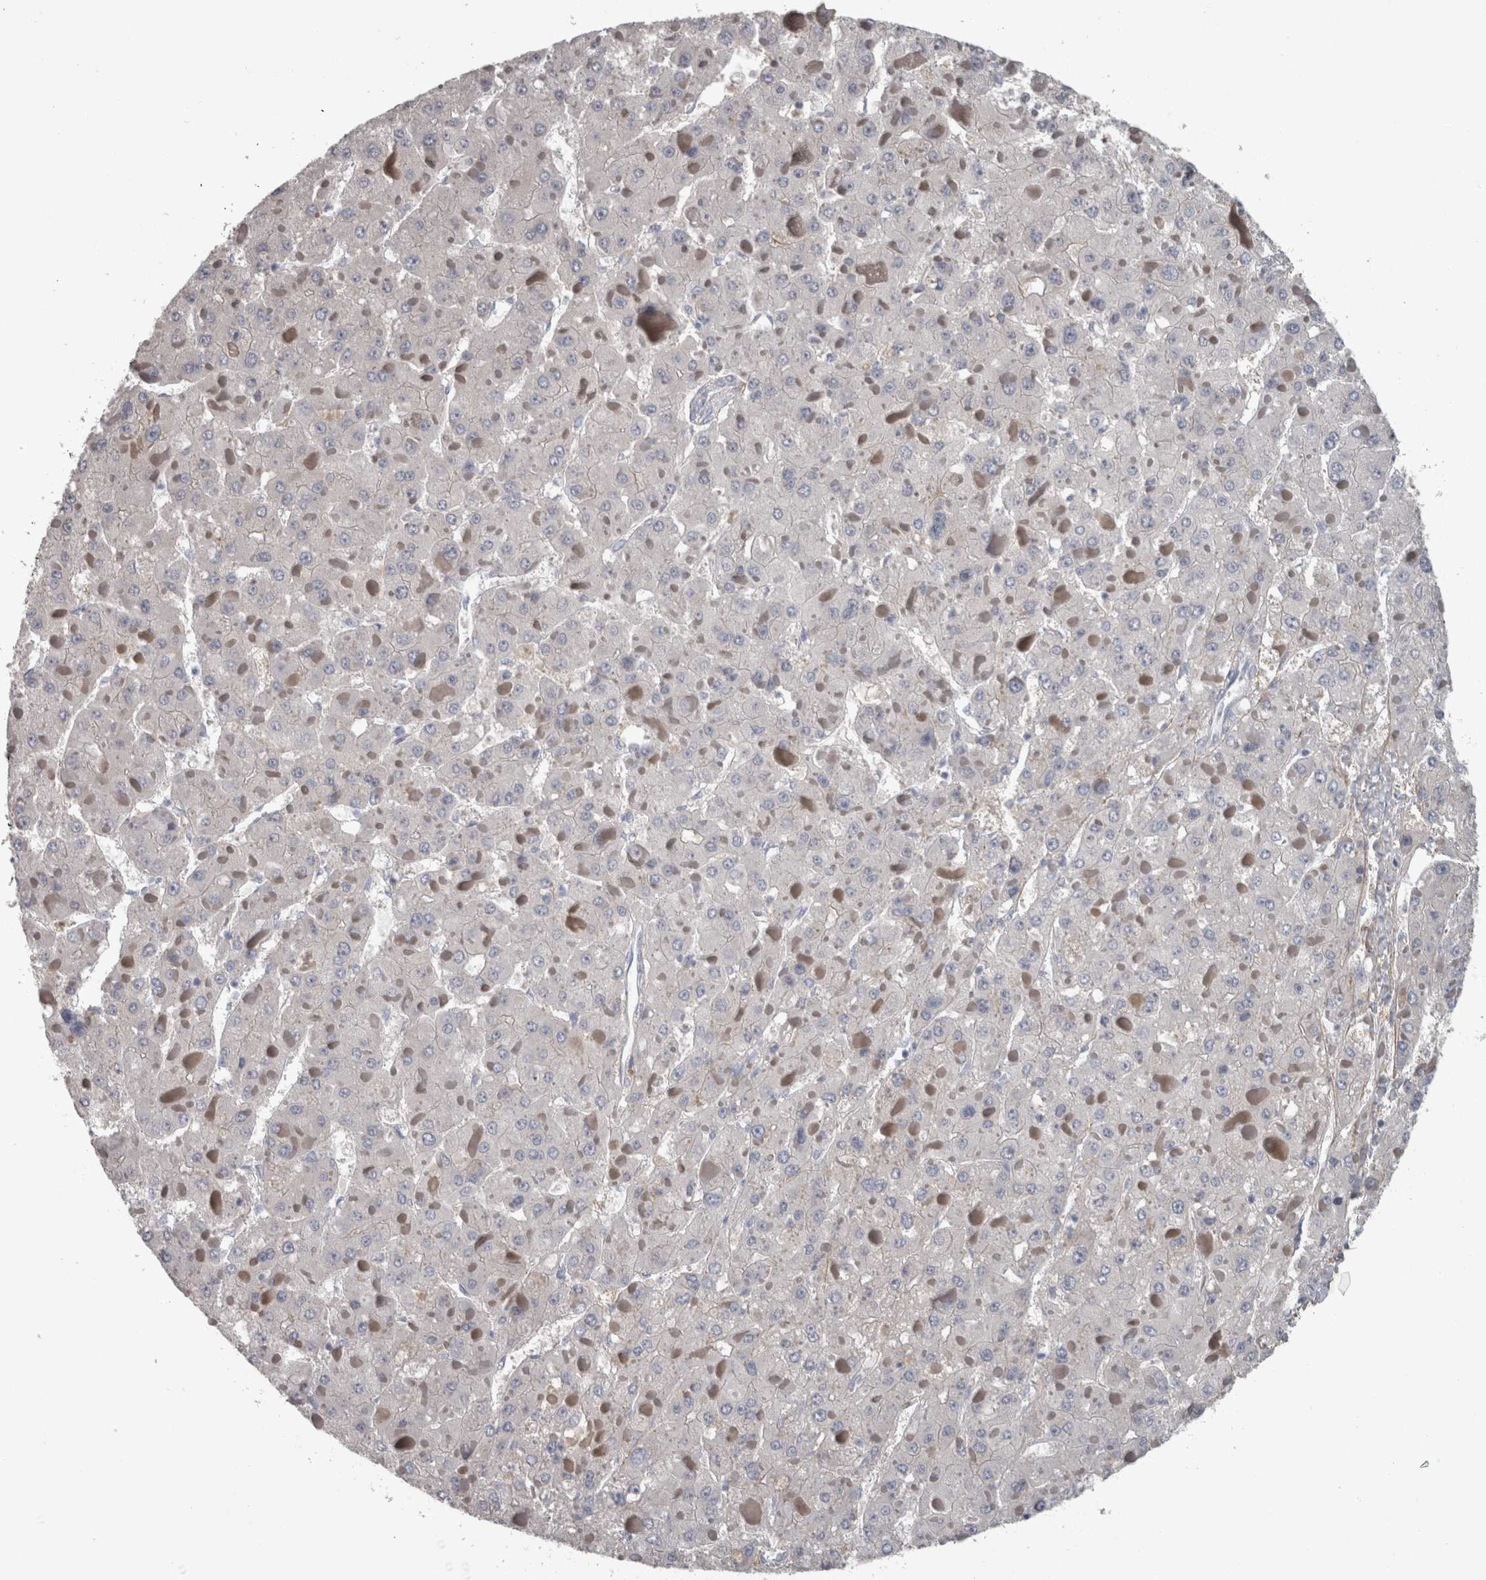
{"staining": {"intensity": "negative", "quantity": "none", "location": "none"}, "tissue": "liver cancer", "cell_type": "Tumor cells", "image_type": "cancer", "snomed": [{"axis": "morphology", "description": "Carcinoma, Hepatocellular, NOS"}, {"axis": "topography", "description": "Liver"}], "caption": "Immunohistochemistry (IHC) of human hepatocellular carcinoma (liver) reveals no expression in tumor cells.", "gene": "EFEMP2", "patient": {"sex": "female", "age": 73}}